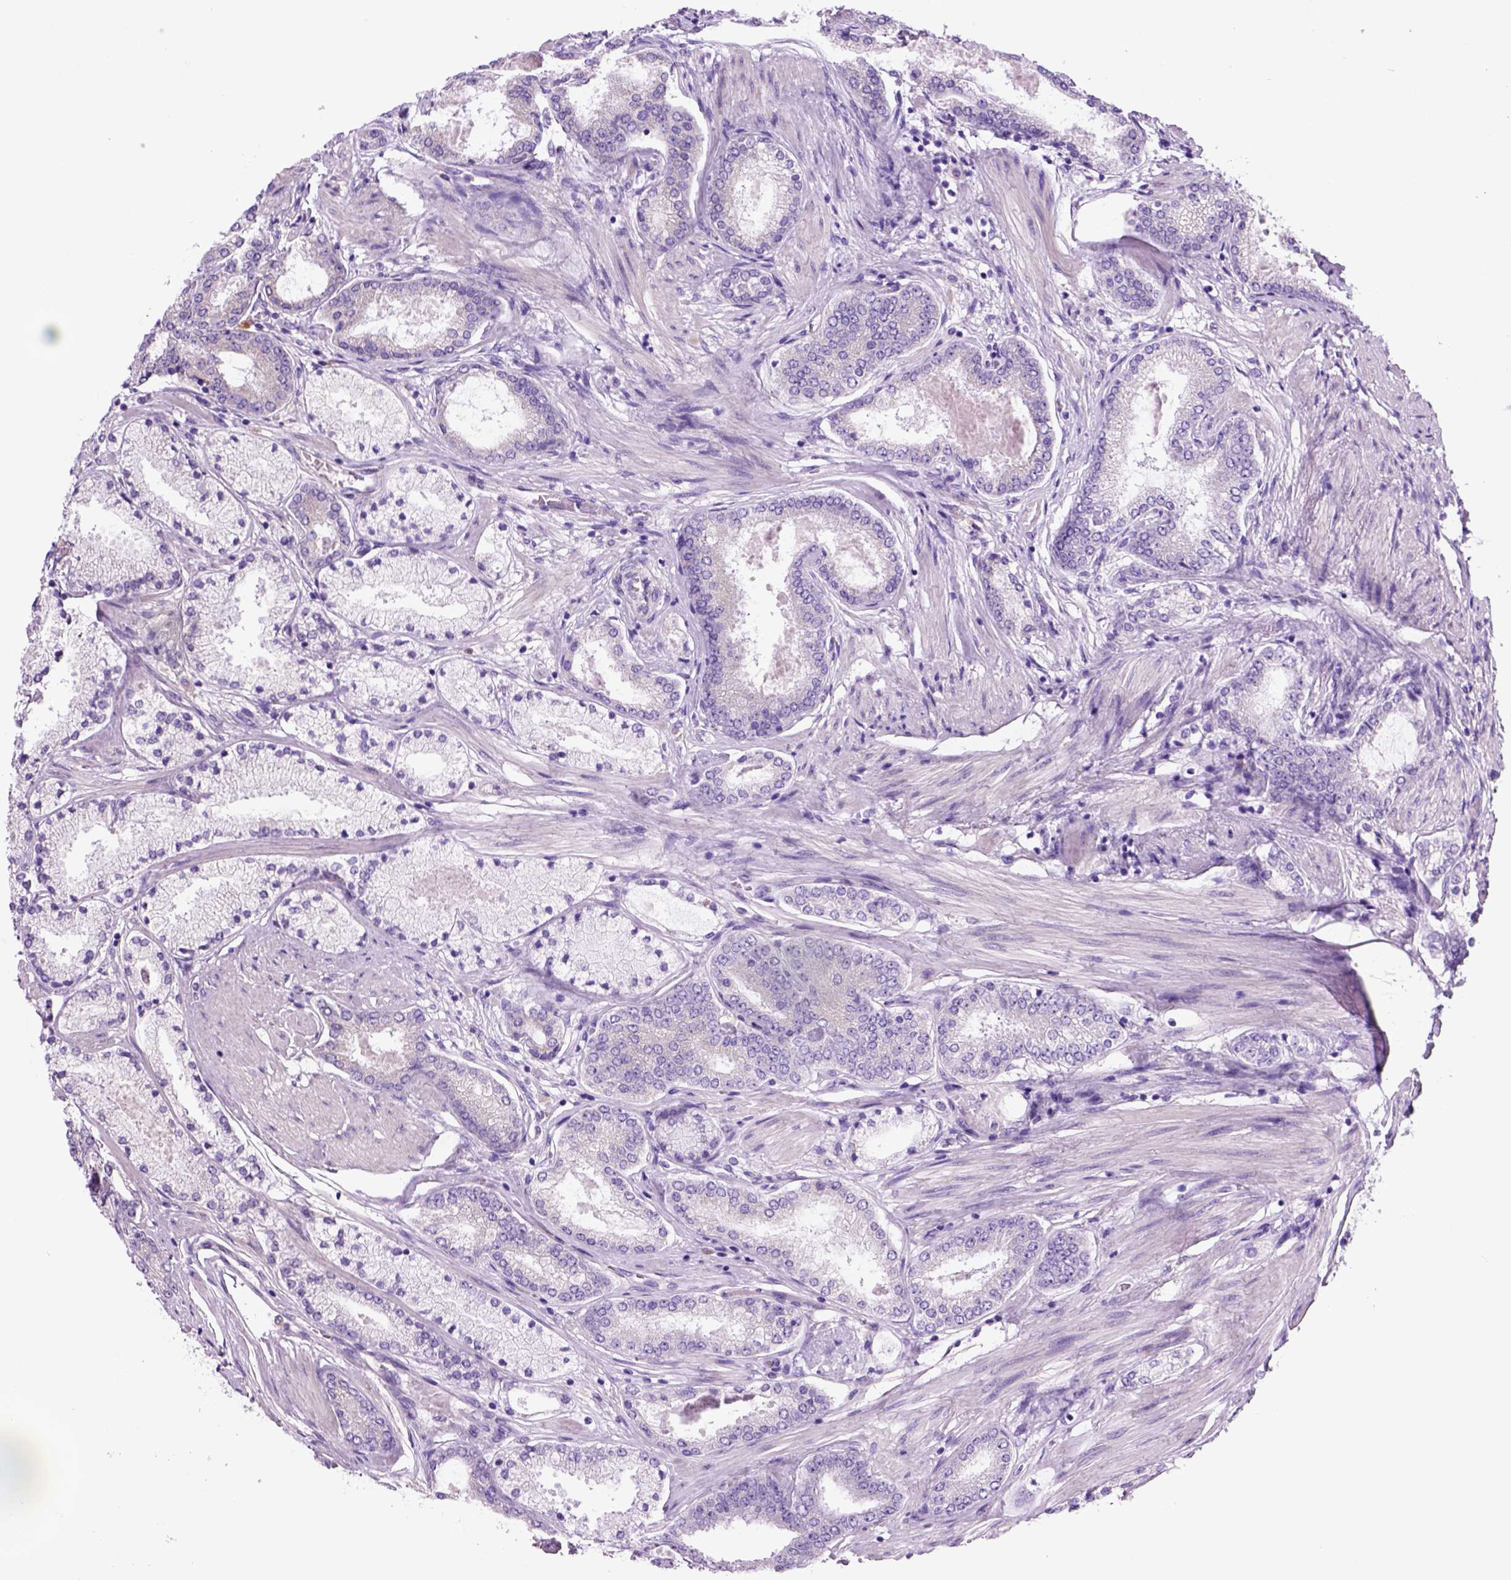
{"staining": {"intensity": "negative", "quantity": "none", "location": "none"}, "tissue": "prostate cancer", "cell_type": "Tumor cells", "image_type": "cancer", "snomed": [{"axis": "morphology", "description": "Adenocarcinoma, High grade"}, {"axis": "topography", "description": "Prostate"}], "caption": "Immunohistochemistry (IHC) of prostate adenocarcinoma (high-grade) displays no positivity in tumor cells.", "gene": "PIAS3", "patient": {"sex": "male", "age": 63}}